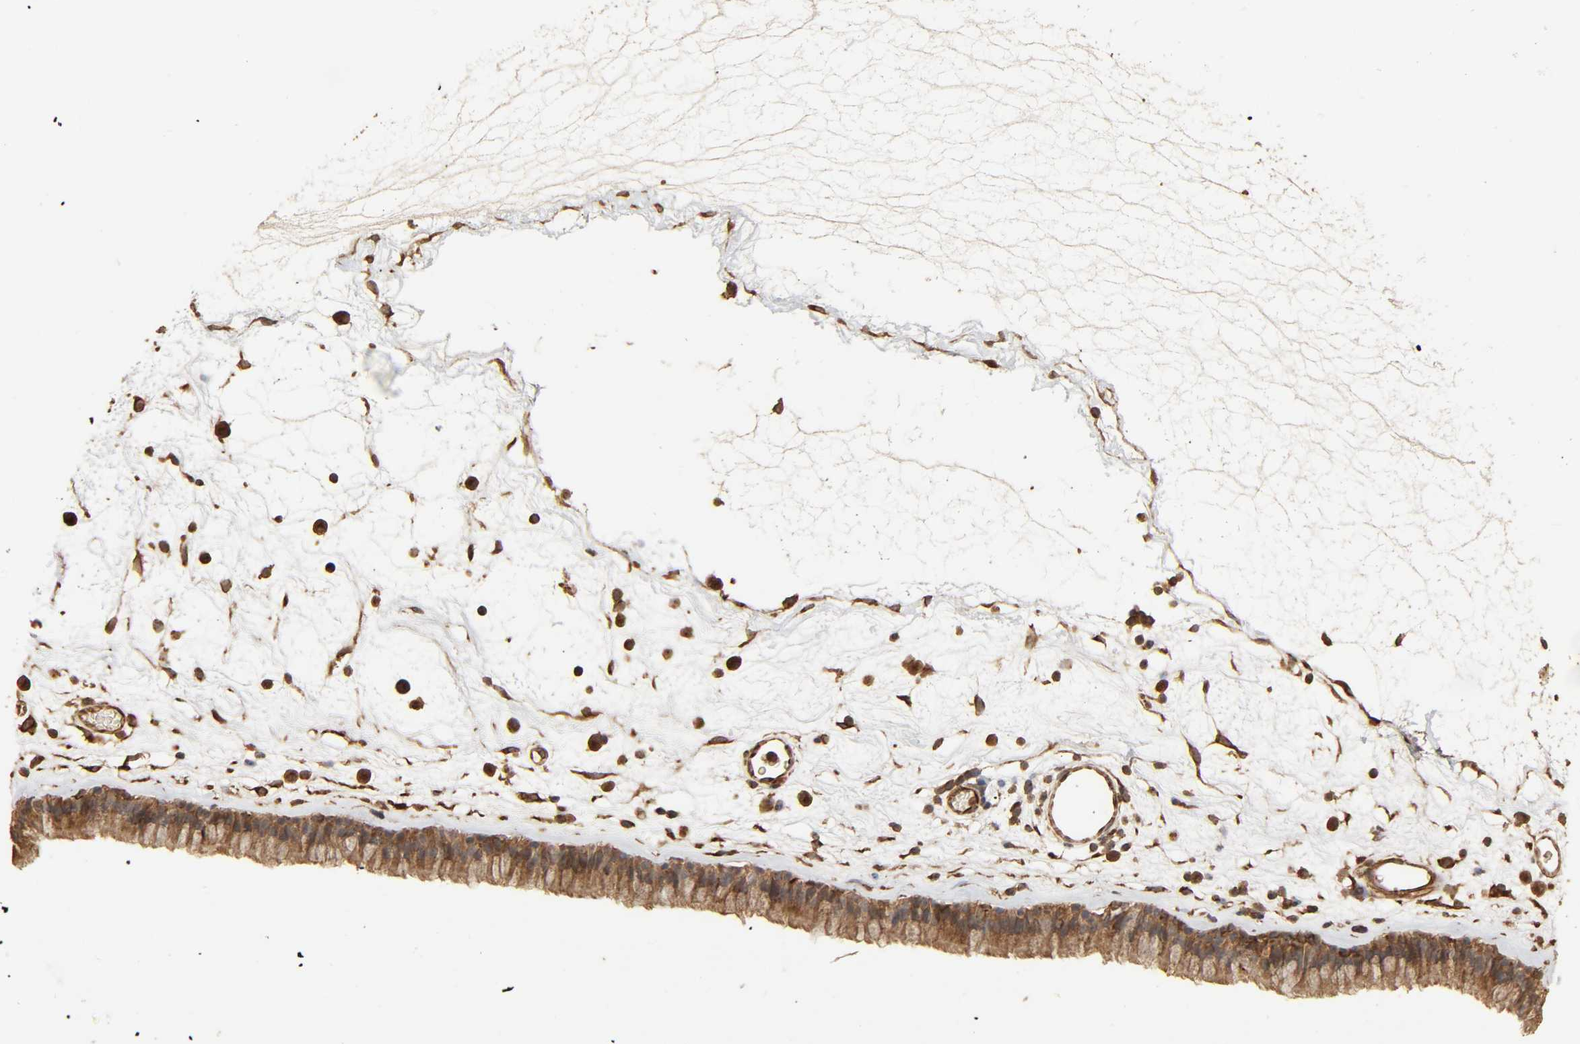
{"staining": {"intensity": "moderate", "quantity": ">75%", "location": "cytoplasmic/membranous"}, "tissue": "nasopharynx", "cell_type": "Respiratory epithelial cells", "image_type": "normal", "snomed": [{"axis": "morphology", "description": "Normal tissue, NOS"}, {"axis": "morphology", "description": "Inflammation, NOS"}, {"axis": "topography", "description": "Nasopharynx"}], "caption": "Respiratory epithelial cells exhibit moderate cytoplasmic/membranous expression in about >75% of cells in normal nasopharynx. The protein of interest is stained brown, and the nuclei are stained in blue (DAB IHC with brightfield microscopy, high magnification).", "gene": "RPS6KA6", "patient": {"sex": "male", "age": 48}}